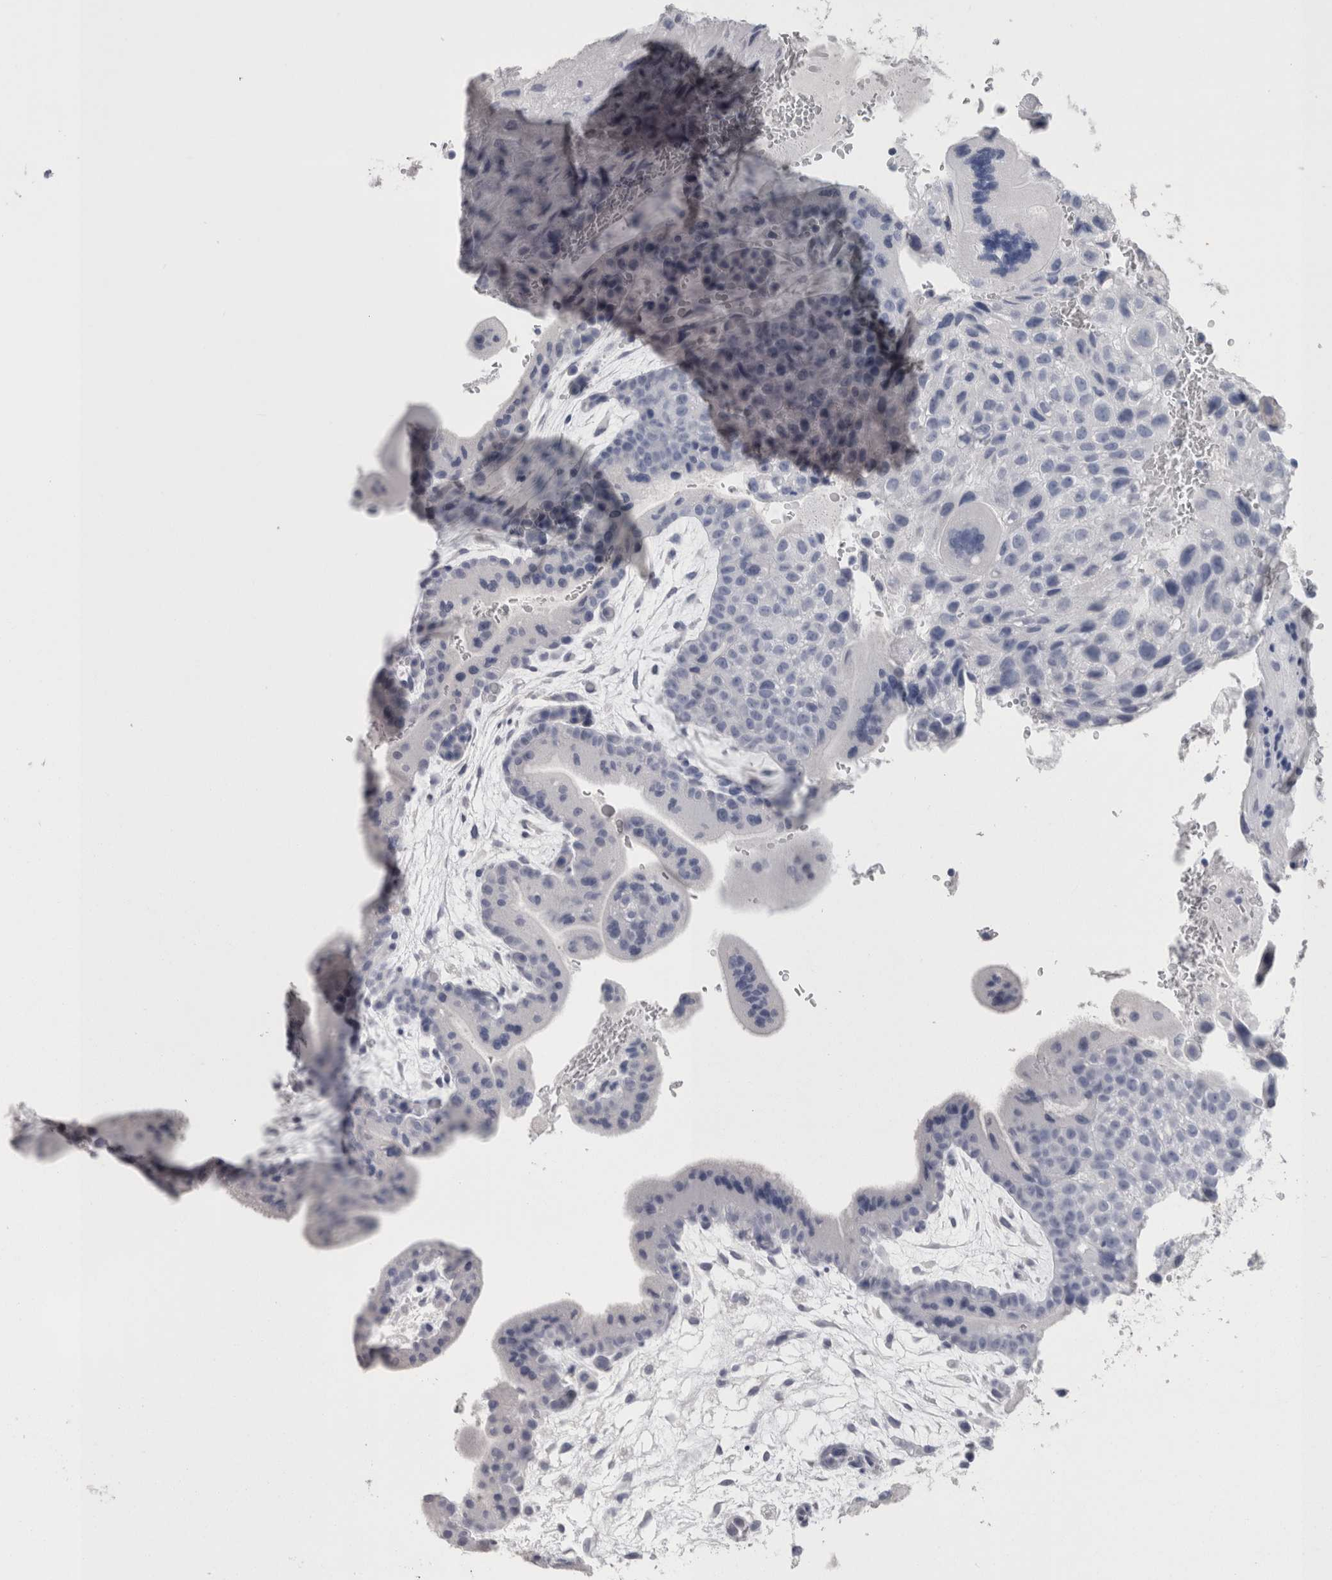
{"staining": {"intensity": "negative", "quantity": "none", "location": "none"}, "tissue": "placenta", "cell_type": "Decidual cells", "image_type": "normal", "snomed": [{"axis": "morphology", "description": "Normal tissue, NOS"}, {"axis": "topography", "description": "Placenta"}], "caption": "Protein analysis of unremarkable placenta shows no significant positivity in decidual cells.", "gene": "CA8", "patient": {"sex": "female", "age": 35}}